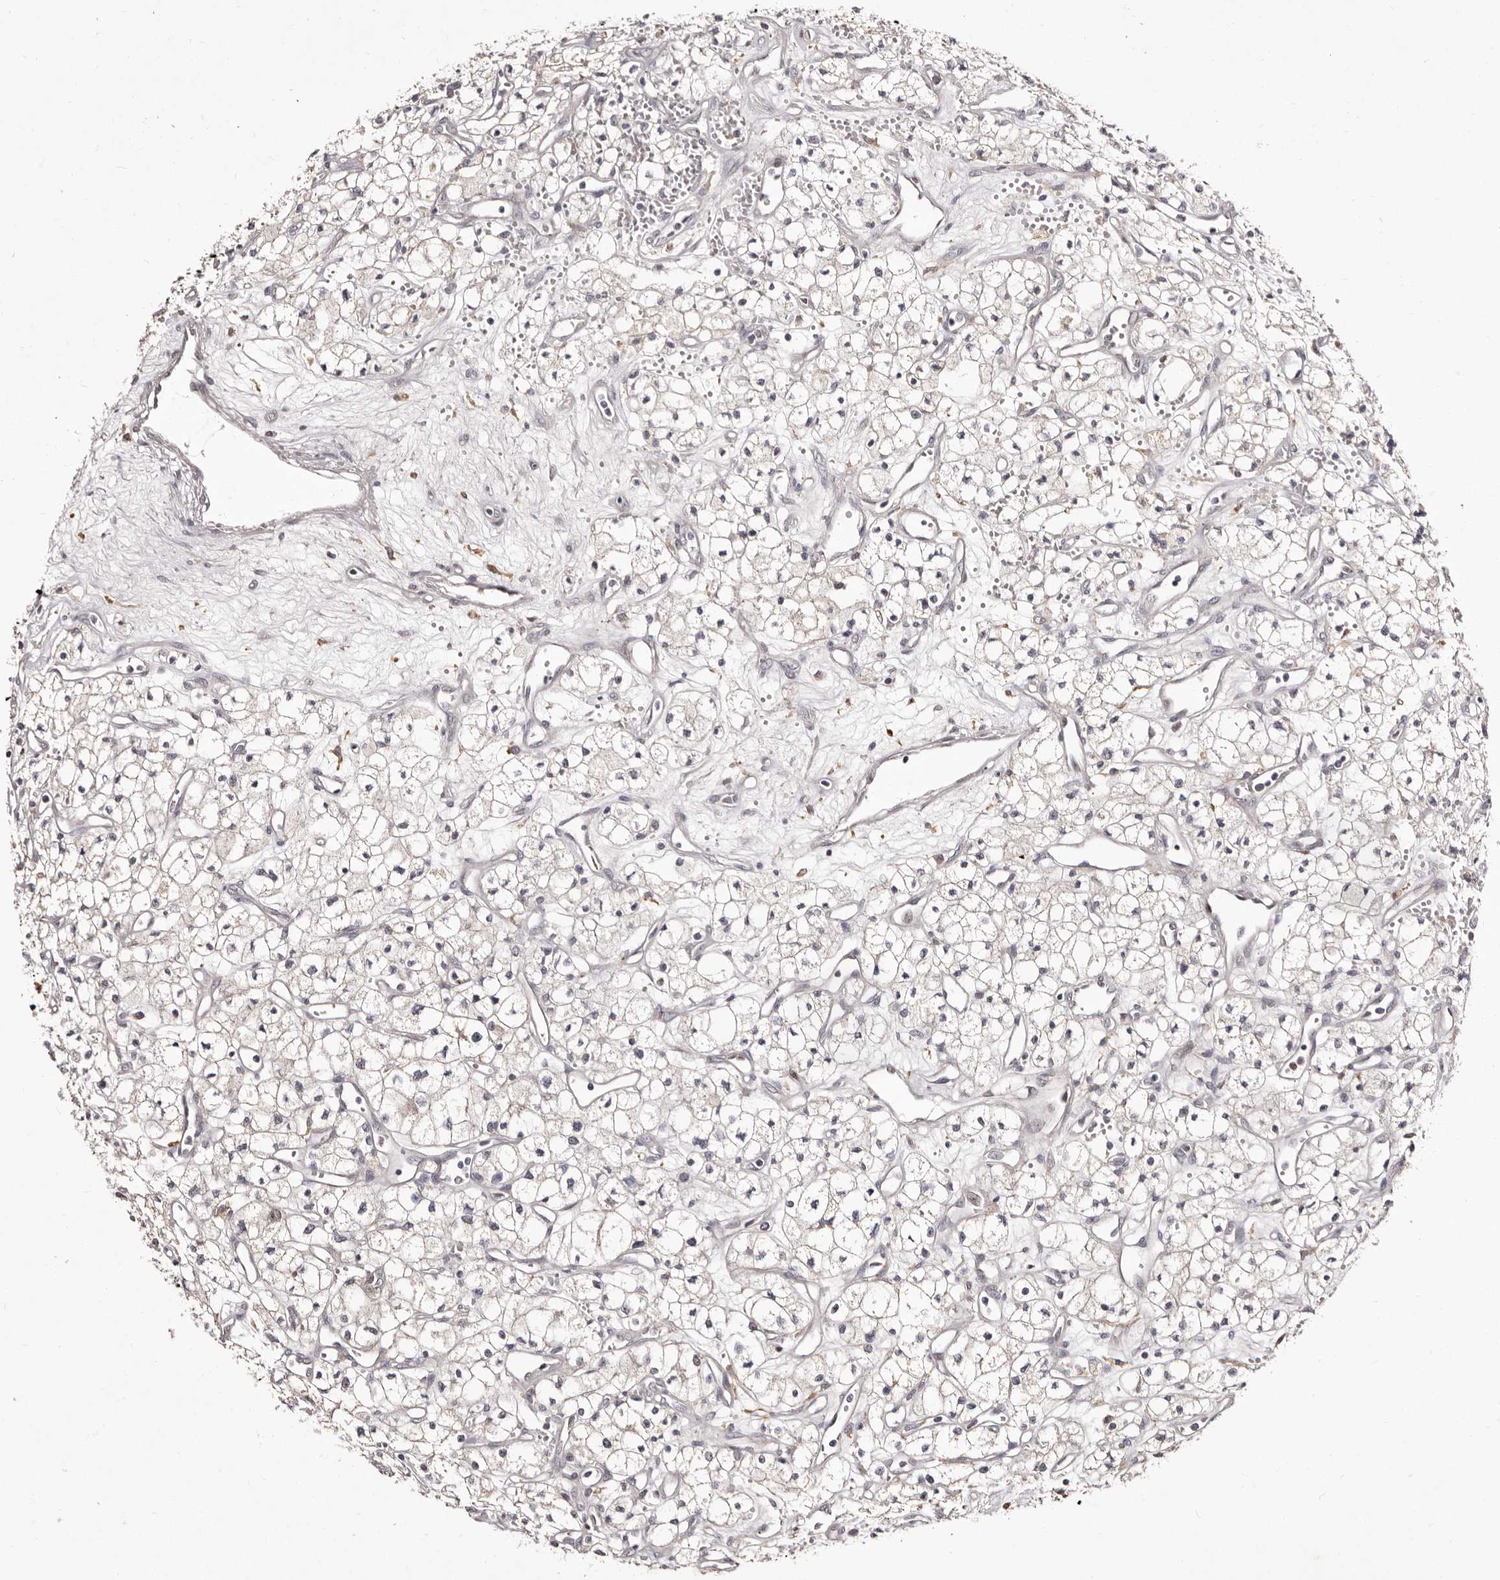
{"staining": {"intensity": "negative", "quantity": "none", "location": "none"}, "tissue": "renal cancer", "cell_type": "Tumor cells", "image_type": "cancer", "snomed": [{"axis": "morphology", "description": "Adenocarcinoma, NOS"}, {"axis": "topography", "description": "Kidney"}], "caption": "Renal cancer stained for a protein using immunohistochemistry (IHC) exhibits no staining tumor cells.", "gene": "CDCA8", "patient": {"sex": "male", "age": 59}}